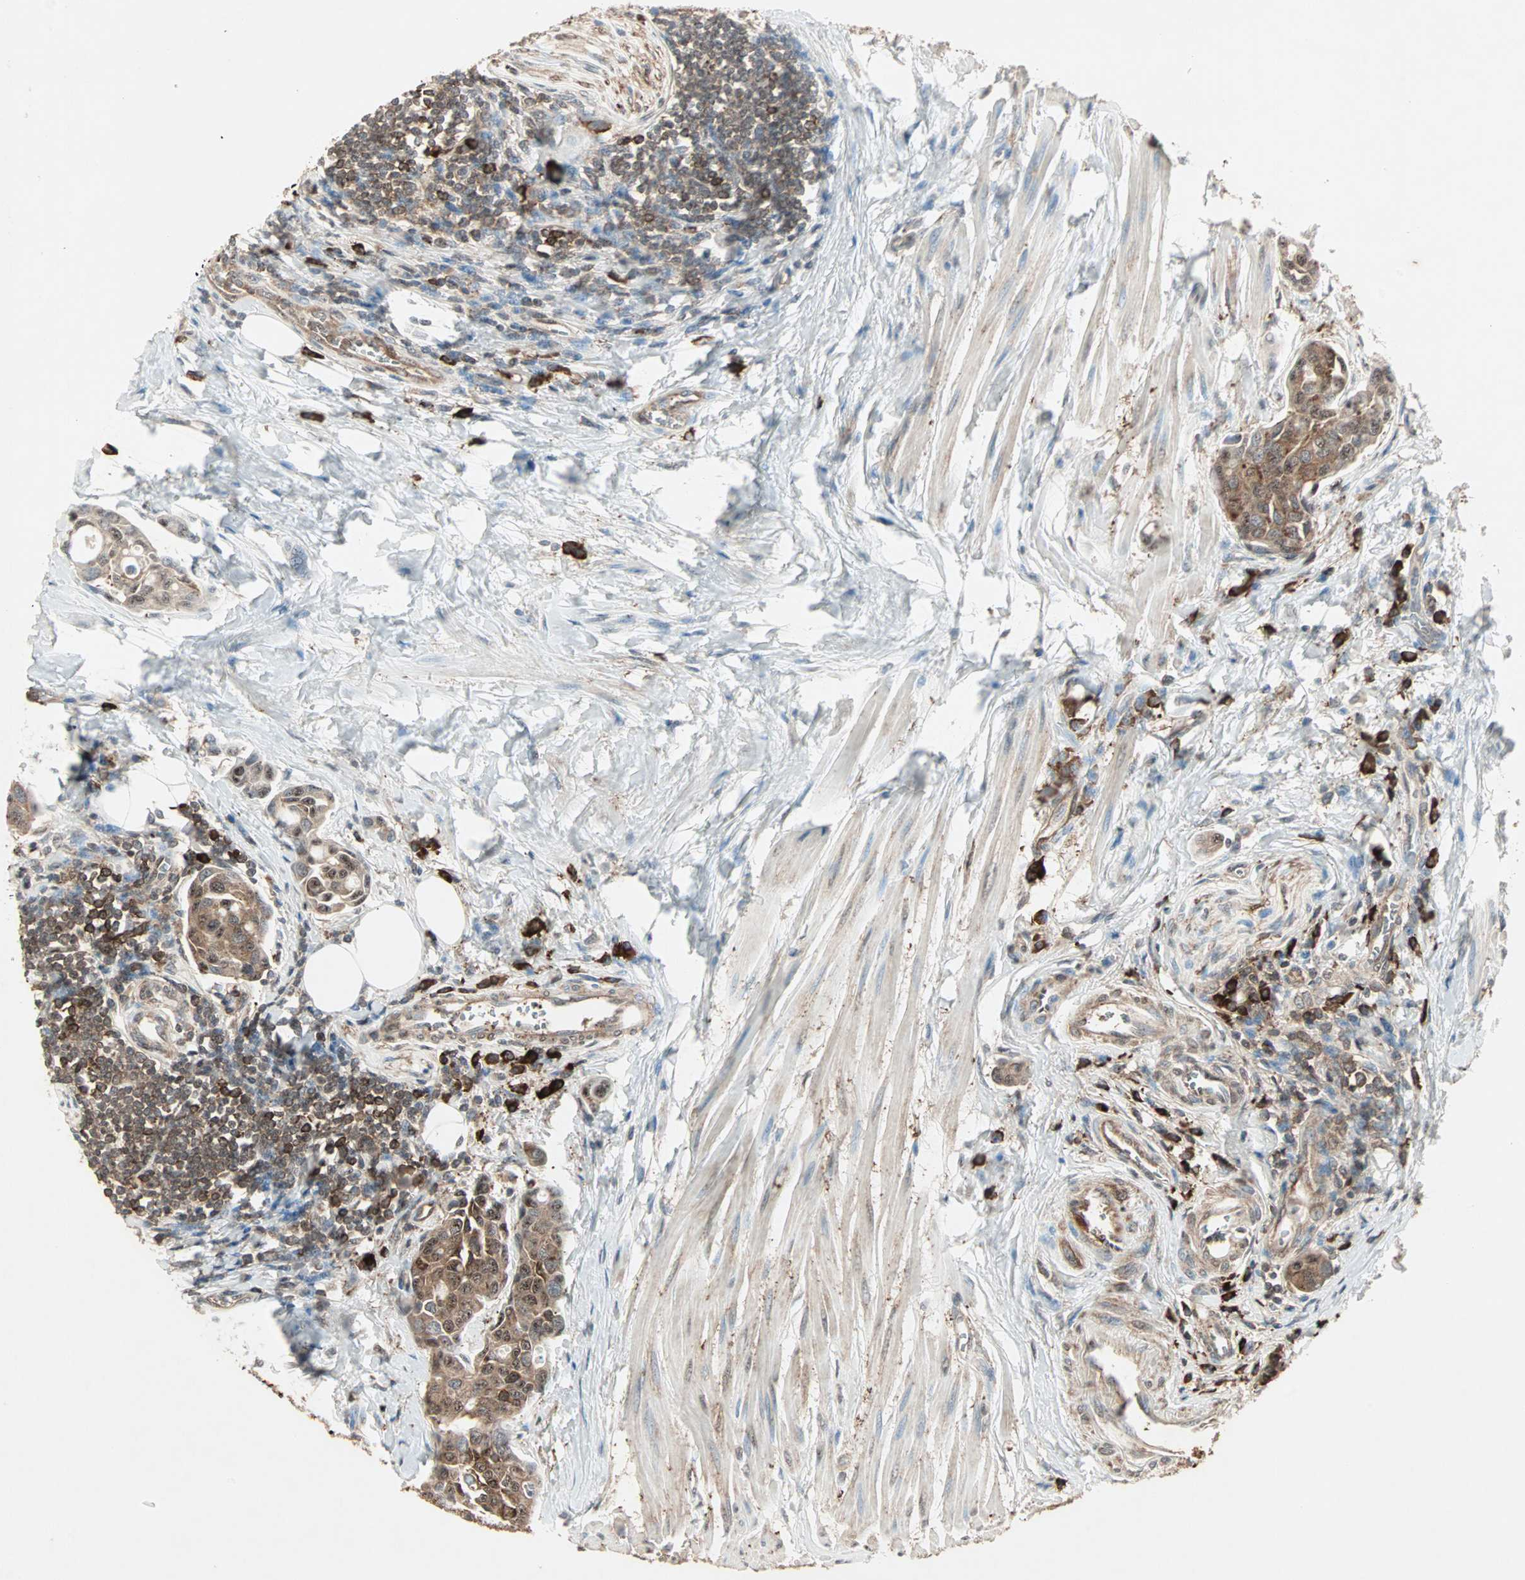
{"staining": {"intensity": "strong", "quantity": ">75%", "location": "cytoplasmic/membranous,nuclear"}, "tissue": "urothelial cancer", "cell_type": "Tumor cells", "image_type": "cancer", "snomed": [{"axis": "morphology", "description": "Urothelial carcinoma, High grade"}, {"axis": "topography", "description": "Urinary bladder"}], "caption": "Protein analysis of urothelial carcinoma (high-grade) tissue shows strong cytoplasmic/membranous and nuclear staining in about >75% of tumor cells. (IHC, brightfield microscopy, high magnification).", "gene": "MMP3", "patient": {"sex": "male", "age": 78}}